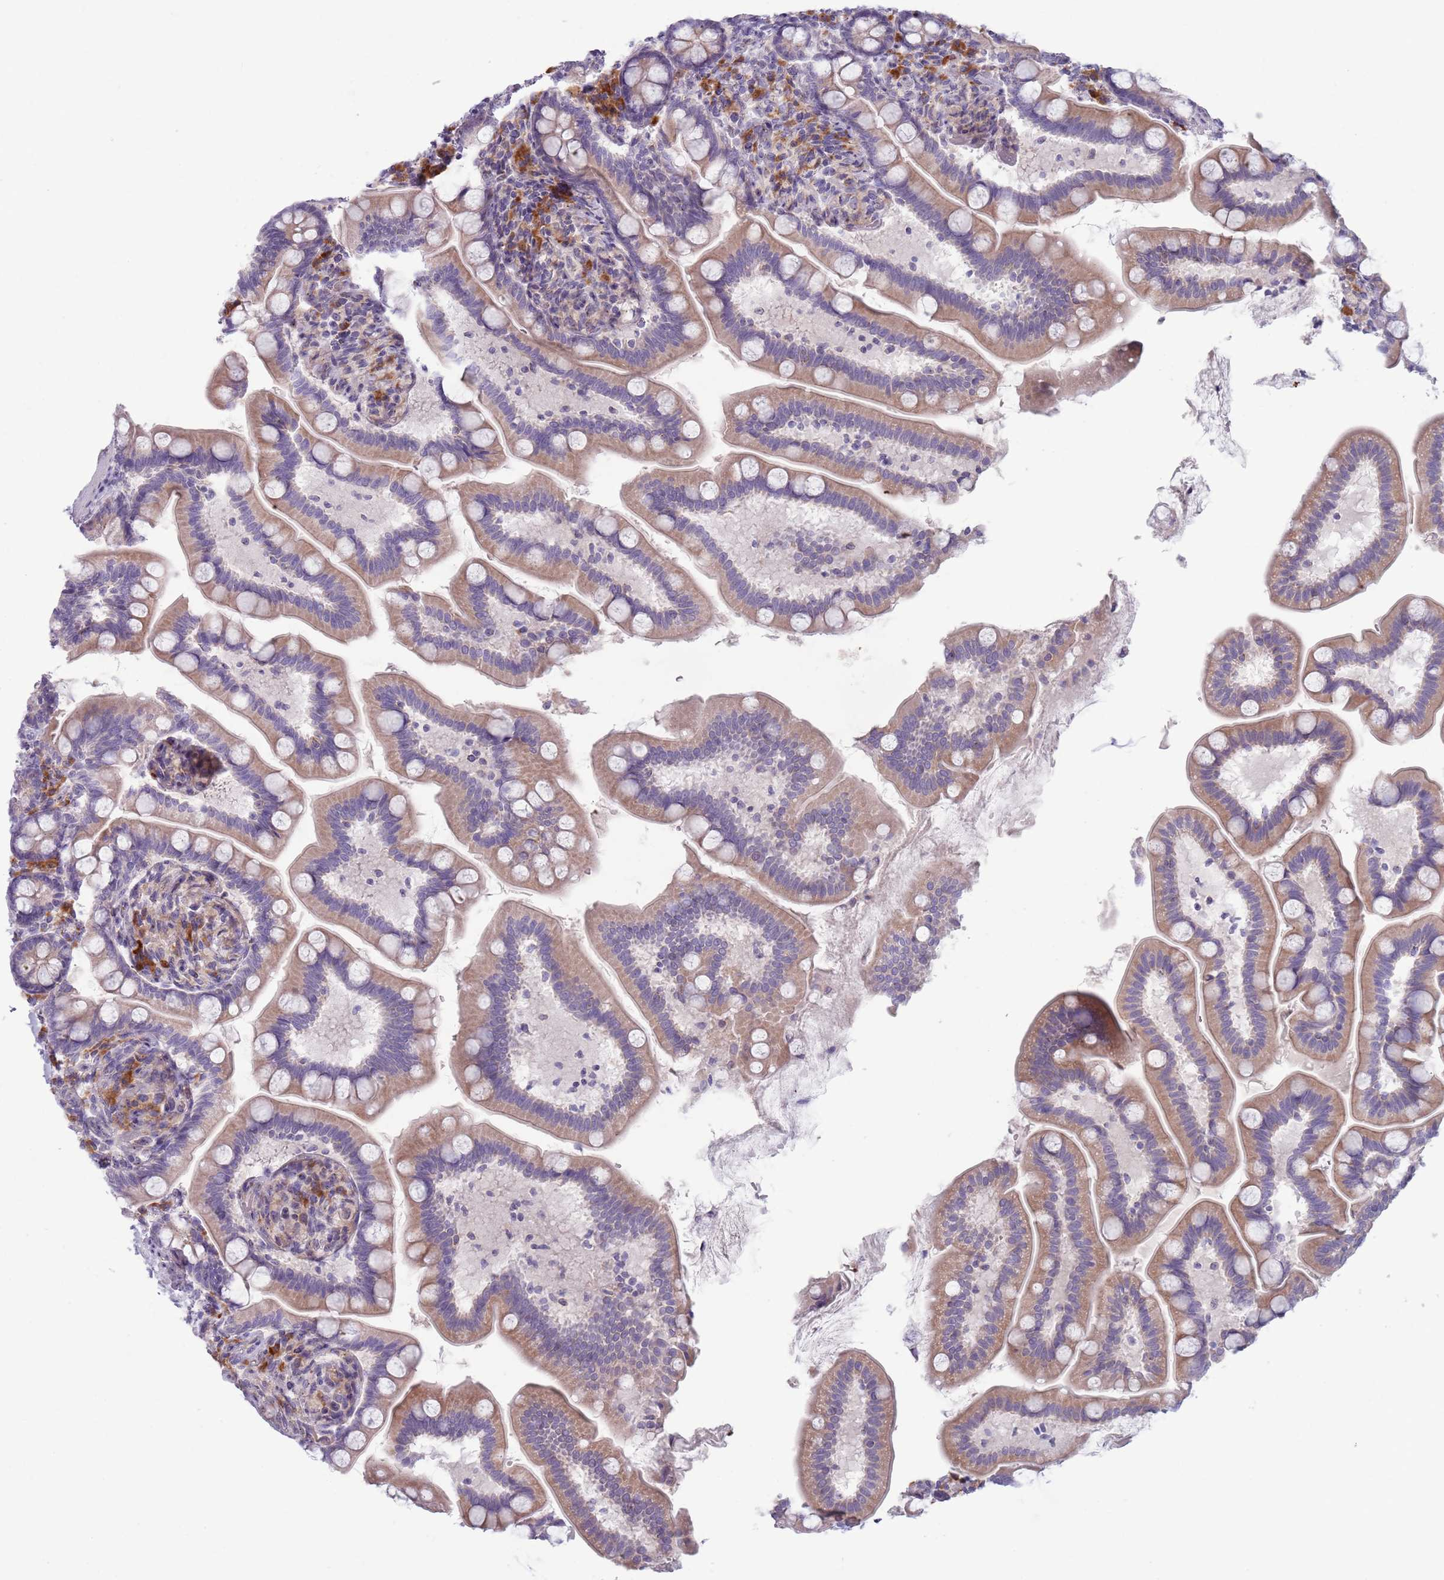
{"staining": {"intensity": "moderate", "quantity": "25%-75%", "location": "cytoplasmic/membranous"}, "tissue": "small intestine", "cell_type": "Glandular cells", "image_type": "normal", "snomed": [{"axis": "morphology", "description": "Normal tissue, NOS"}, {"axis": "topography", "description": "Small intestine"}], "caption": "IHC micrograph of unremarkable human small intestine stained for a protein (brown), which demonstrates medium levels of moderate cytoplasmic/membranous positivity in about 25%-75% of glandular cells.", "gene": "LTB", "patient": {"sex": "female", "age": 64}}